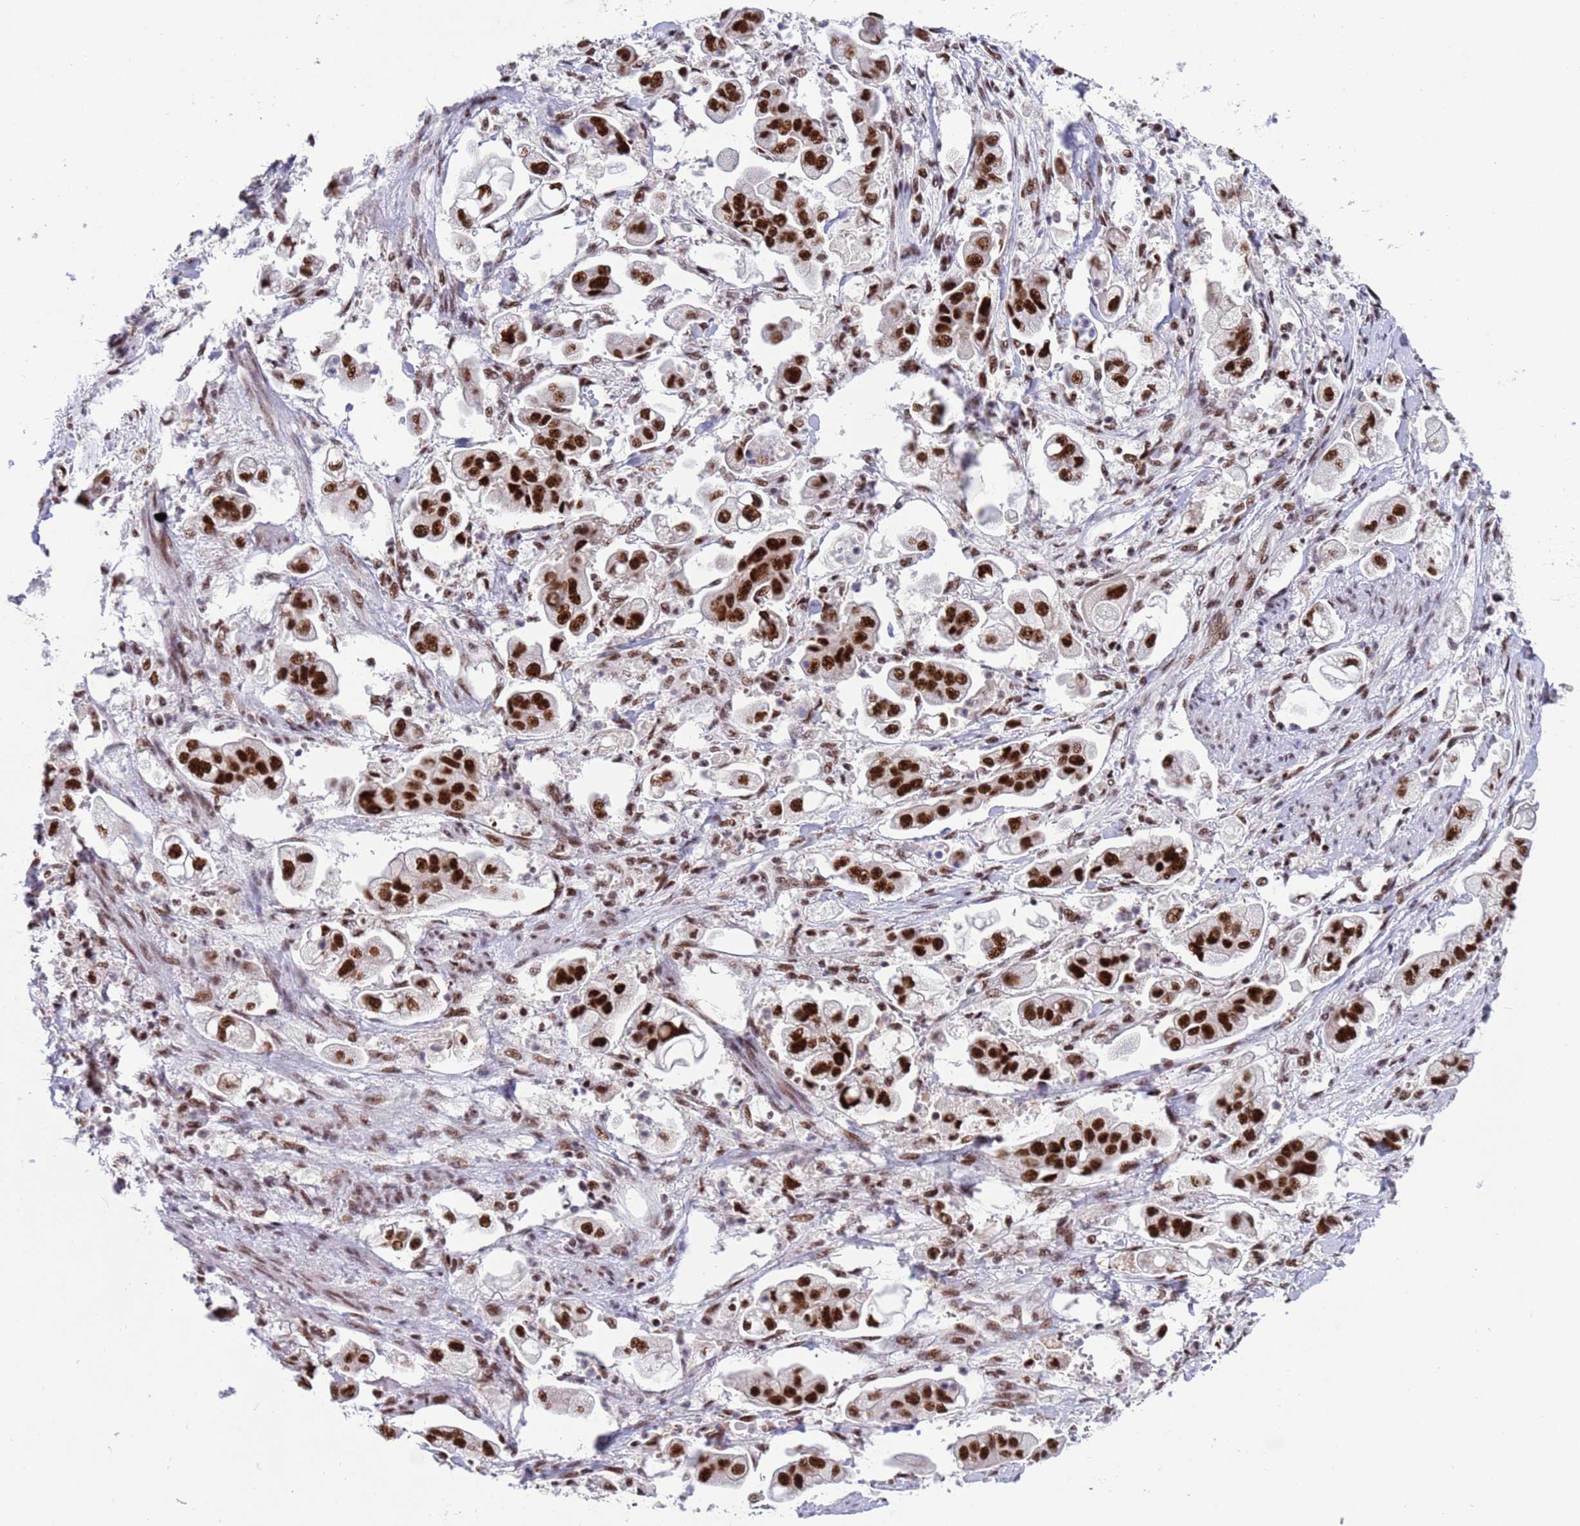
{"staining": {"intensity": "strong", "quantity": ">75%", "location": "nuclear"}, "tissue": "stomach cancer", "cell_type": "Tumor cells", "image_type": "cancer", "snomed": [{"axis": "morphology", "description": "Adenocarcinoma, NOS"}, {"axis": "topography", "description": "Stomach"}], "caption": "Protein expression analysis of stomach cancer demonstrates strong nuclear staining in approximately >75% of tumor cells.", "gene": "THOC2", "patient": {"sex": "male", "age": 62}}